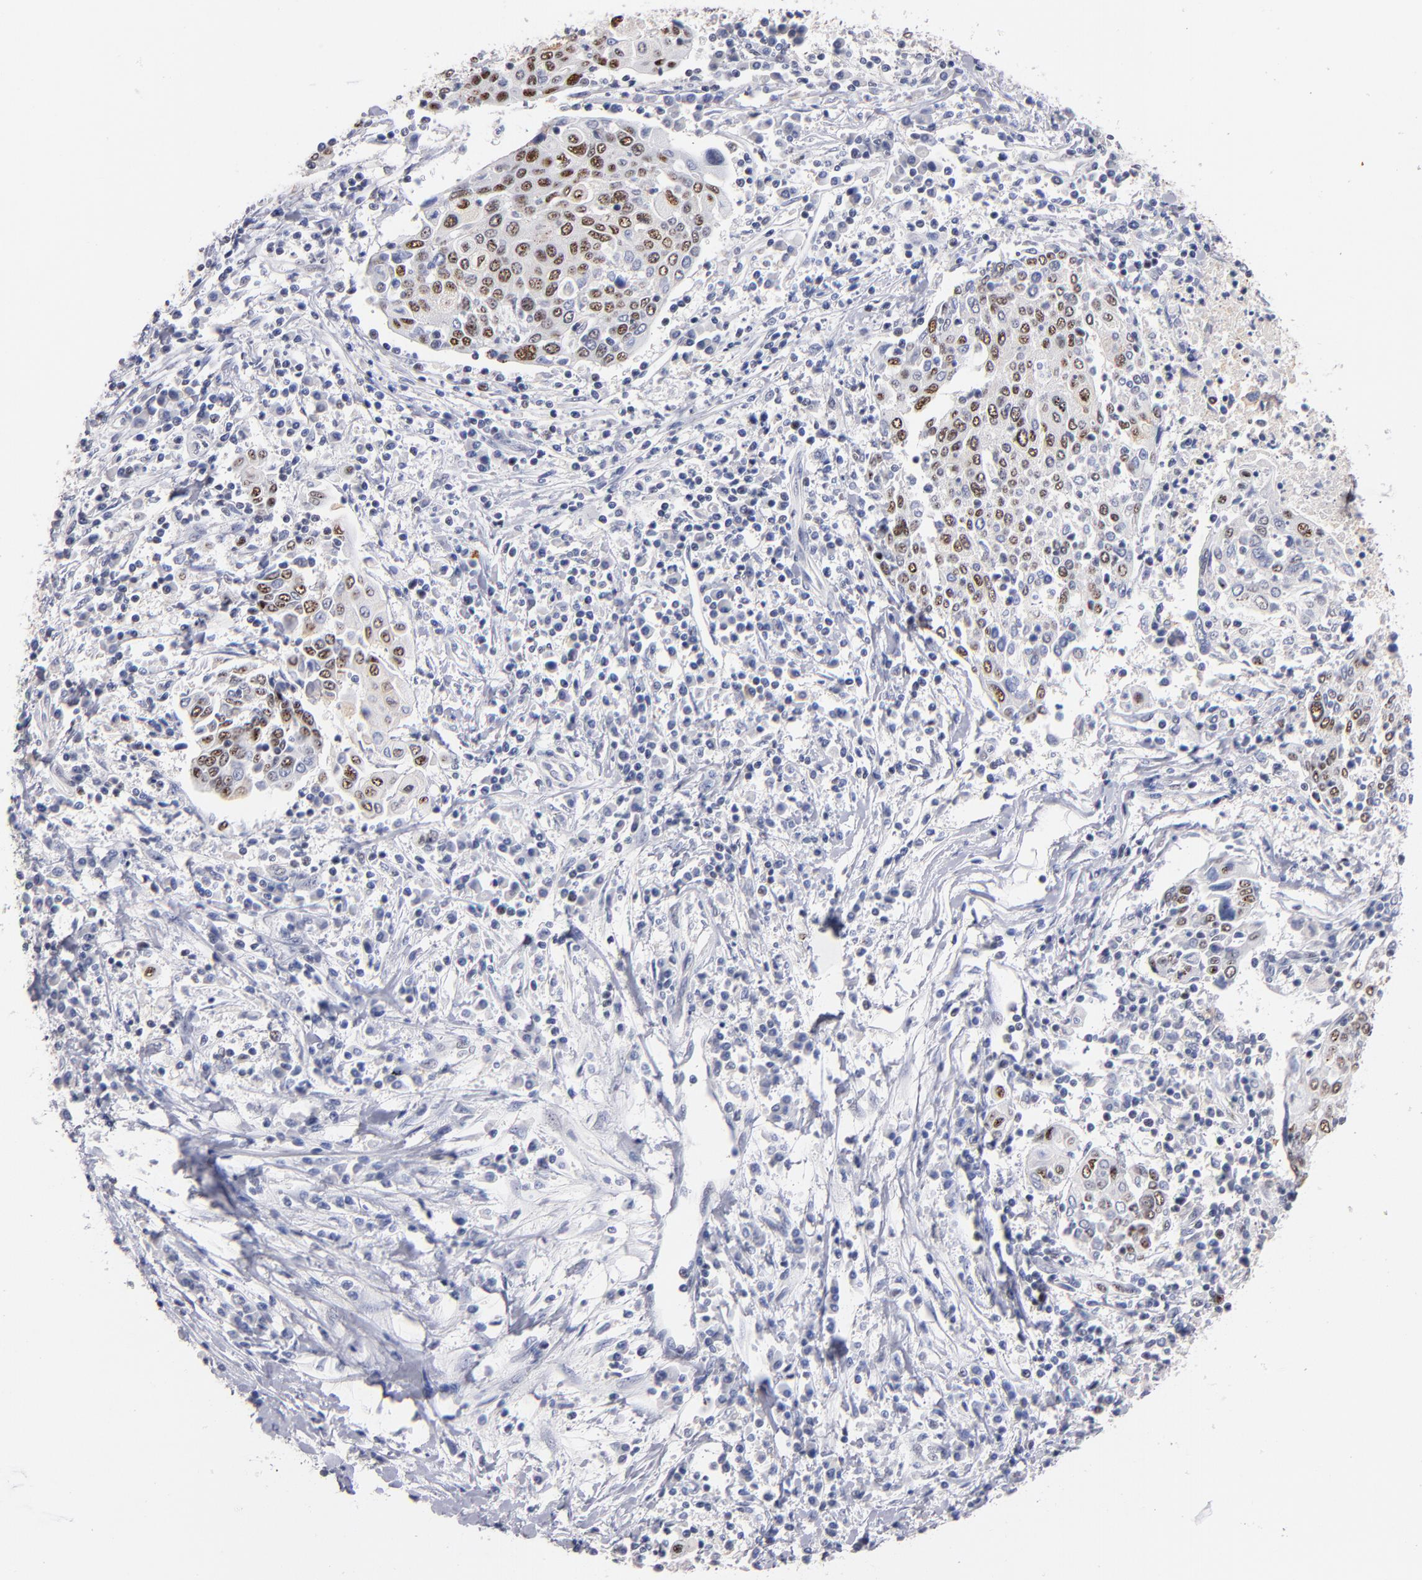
{"staining": {"intensity": "moderate", "quantity": "25%-75%", "location": "nuclear"}, "tissue": "cervical cancer", "cell_type": "Tumor cells", "image_type": "cancer", "snomed": [{"axis": "morphology", "description": "Squamous cell carcinoma, NOS"}, {"axis": "topography", "description": "Cervix"}], "caption": "The image displays staining of cervical squamous cell carcinoma, revealing moderate nuclear protein staining (brown color) within tumor cells.", "gene": "RAF1", "patient": {"sex": "female", "age": 40}}